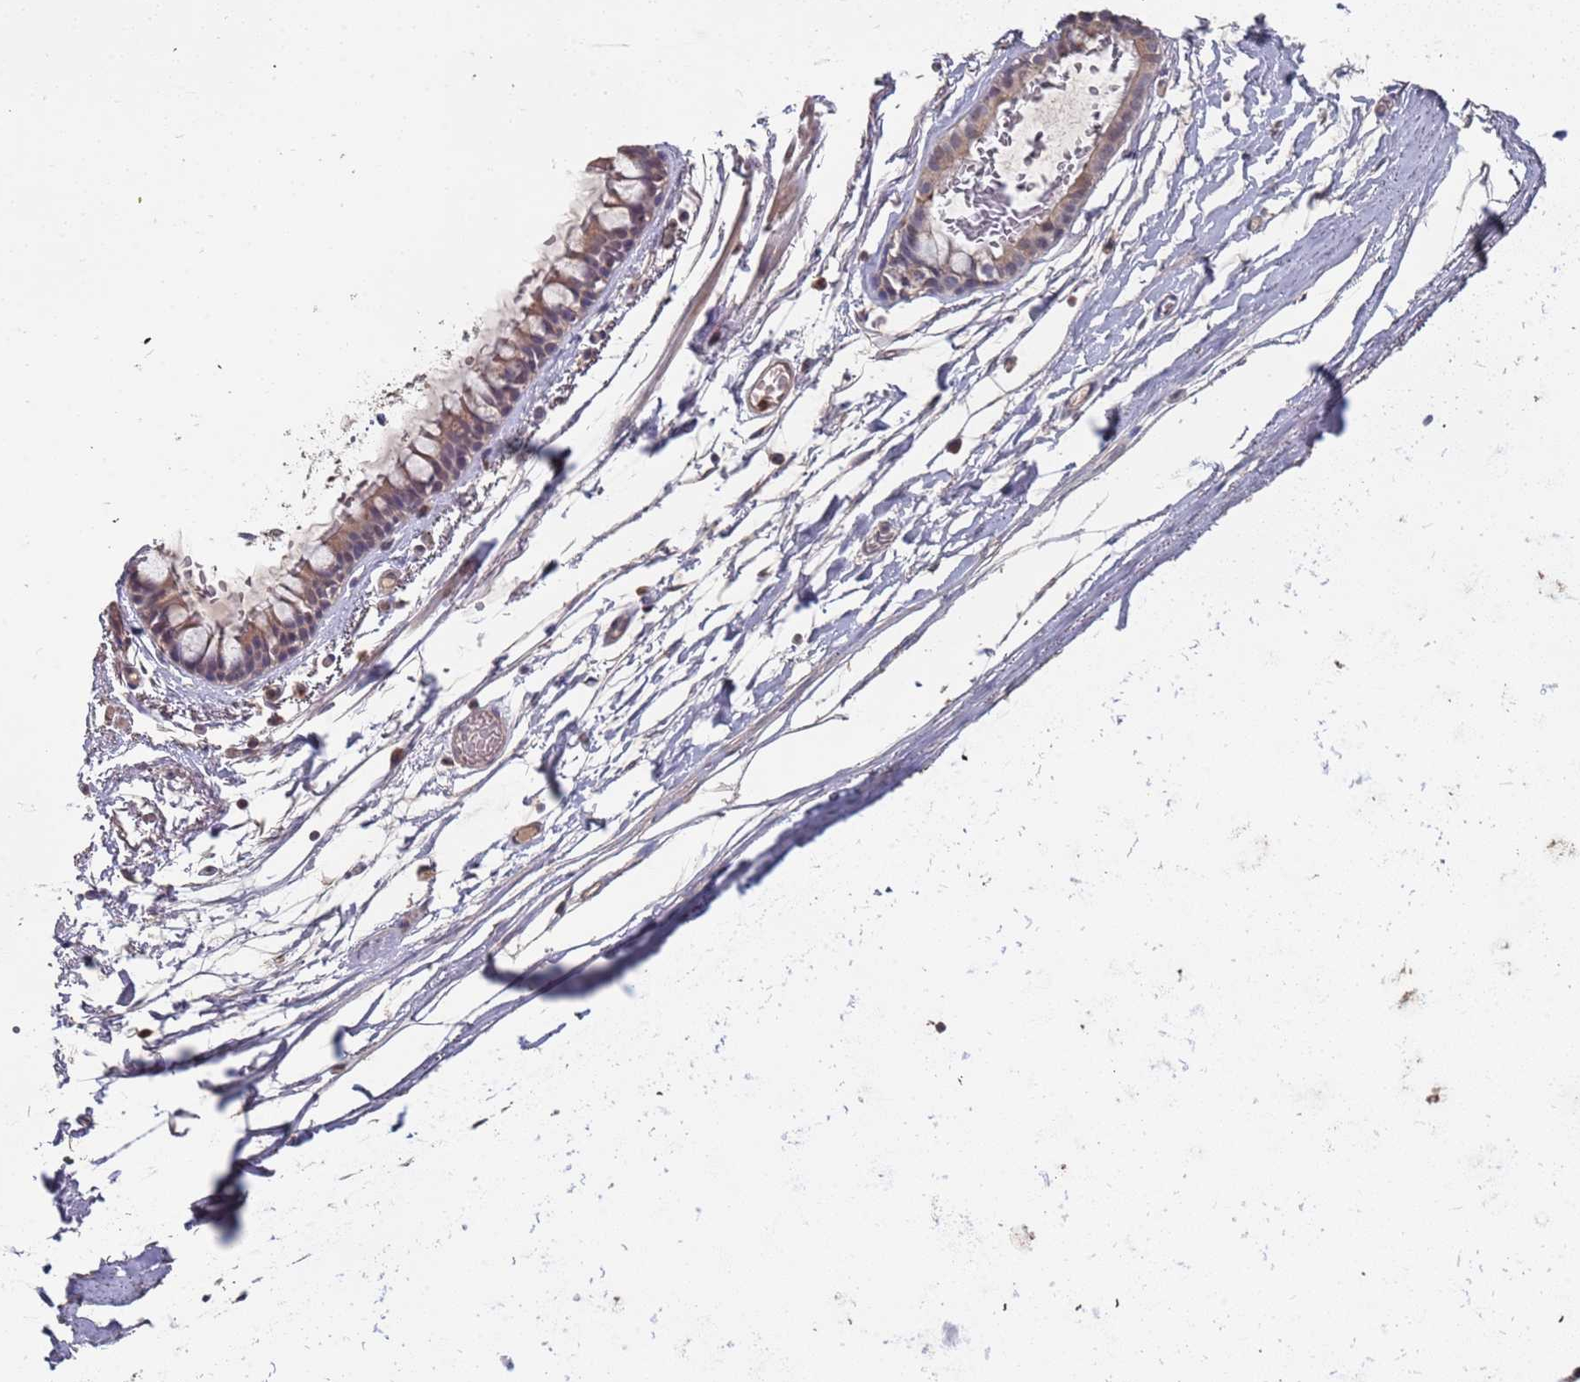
{"staining": {"intensity": "weak", "quantity": "25%-75%", "location": "cytoplasmic/membranous"}, "tissue": "bronchus", "cell_type": "Respiratory epithelial cells", "image_type": "normal", "snomed": [{"axis": "morphology", "description": "Normal tissue, NOS"}, {"axis": "topography", "description": "Cartilage tissue"}], "caption": "Weak cytoplasmic/membranous staining for a protein is identified in approximately 25%-75% of respiratory epithelial cells of benign bronchus using IHC.", "gene": "TCEANC2", "patient": {"sex": "male", "age": 63}}